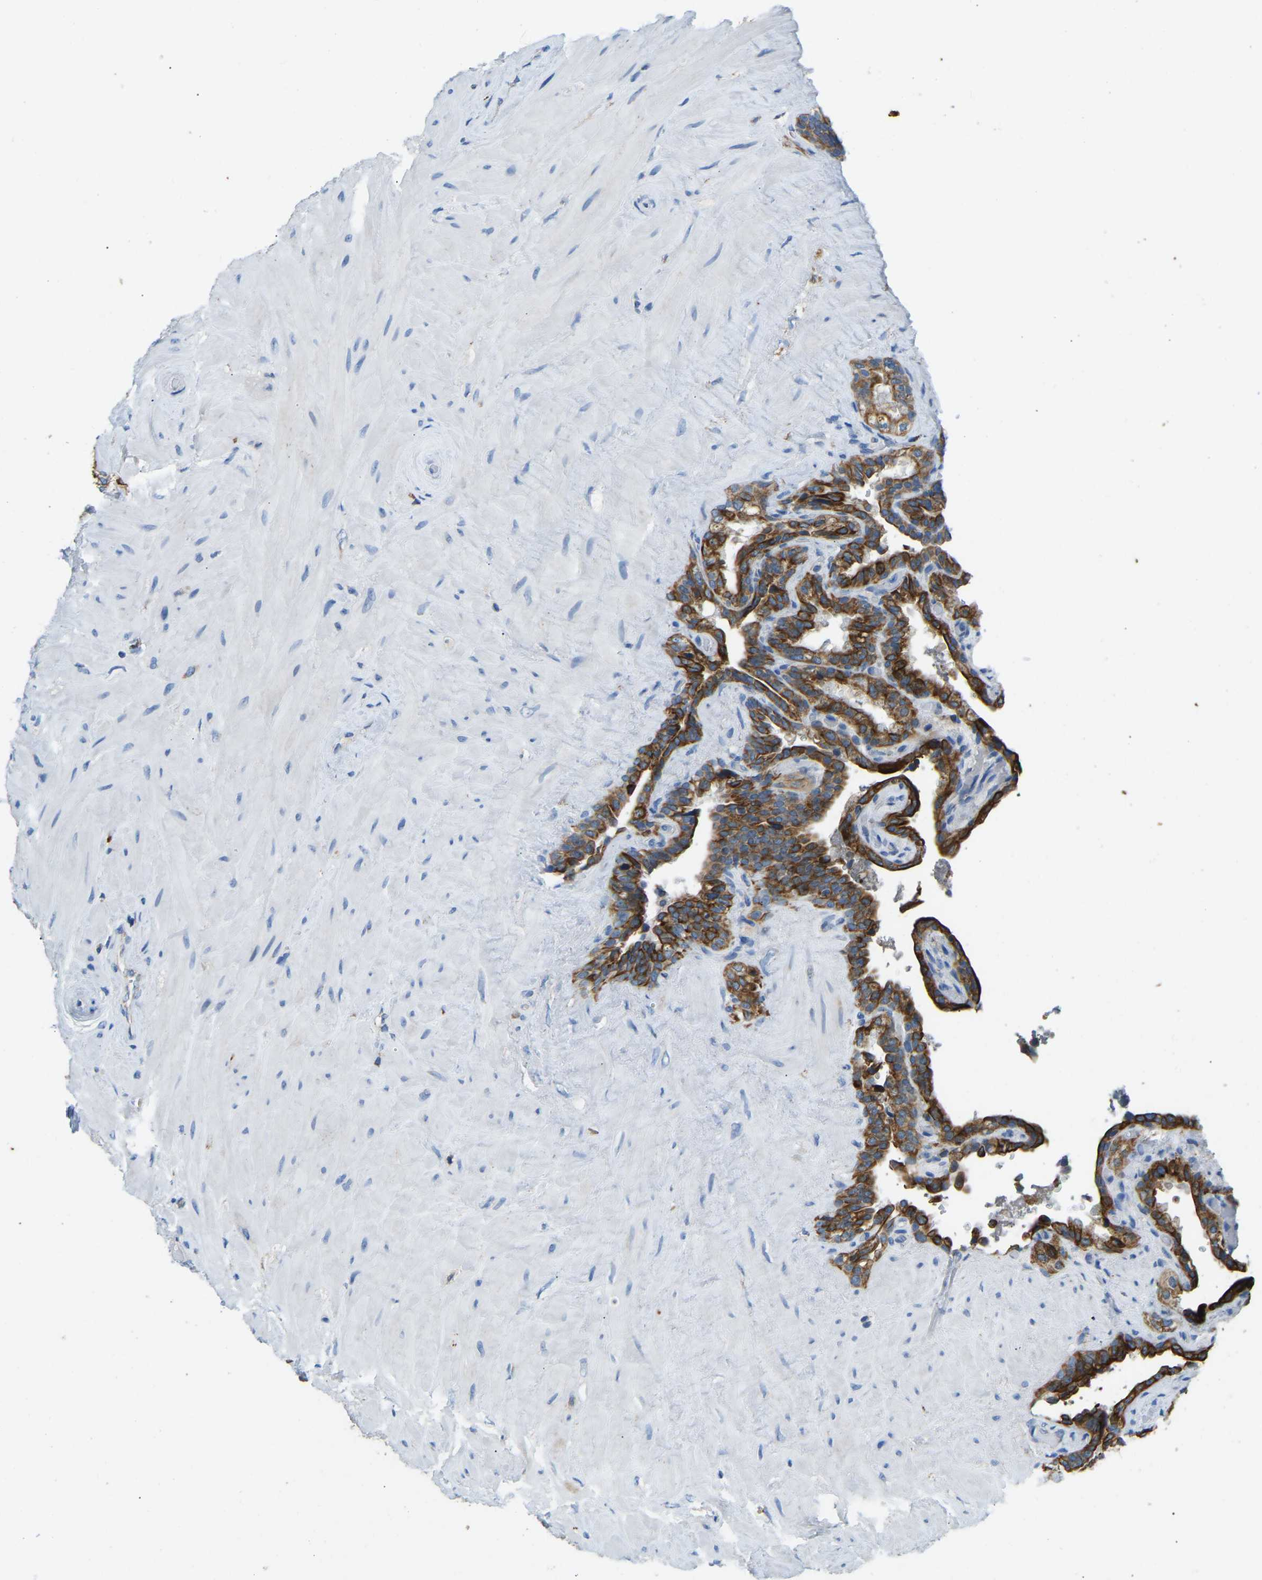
{"staining": {"intensity": "strong", "quantity": "25%-75%", "location": "cytoplasmic/membranous"}, "tissue": "seminal vesicle", "cell_type": "Glandular cells", "image_type": "normal", "snomed": [{"axis": "morphology", "description": "Normal tissue, NOS"}, {"axis": "topography", "description": "Seminal veicle"}], "caption": "Seminal vesicle stained for a protein (brown) shows strong cytoplasmic/membranous positive expression in about 25%-75% of glandular cells.", "gene": "ZNF200", "patient": {"sex": "male", "age": 68}}